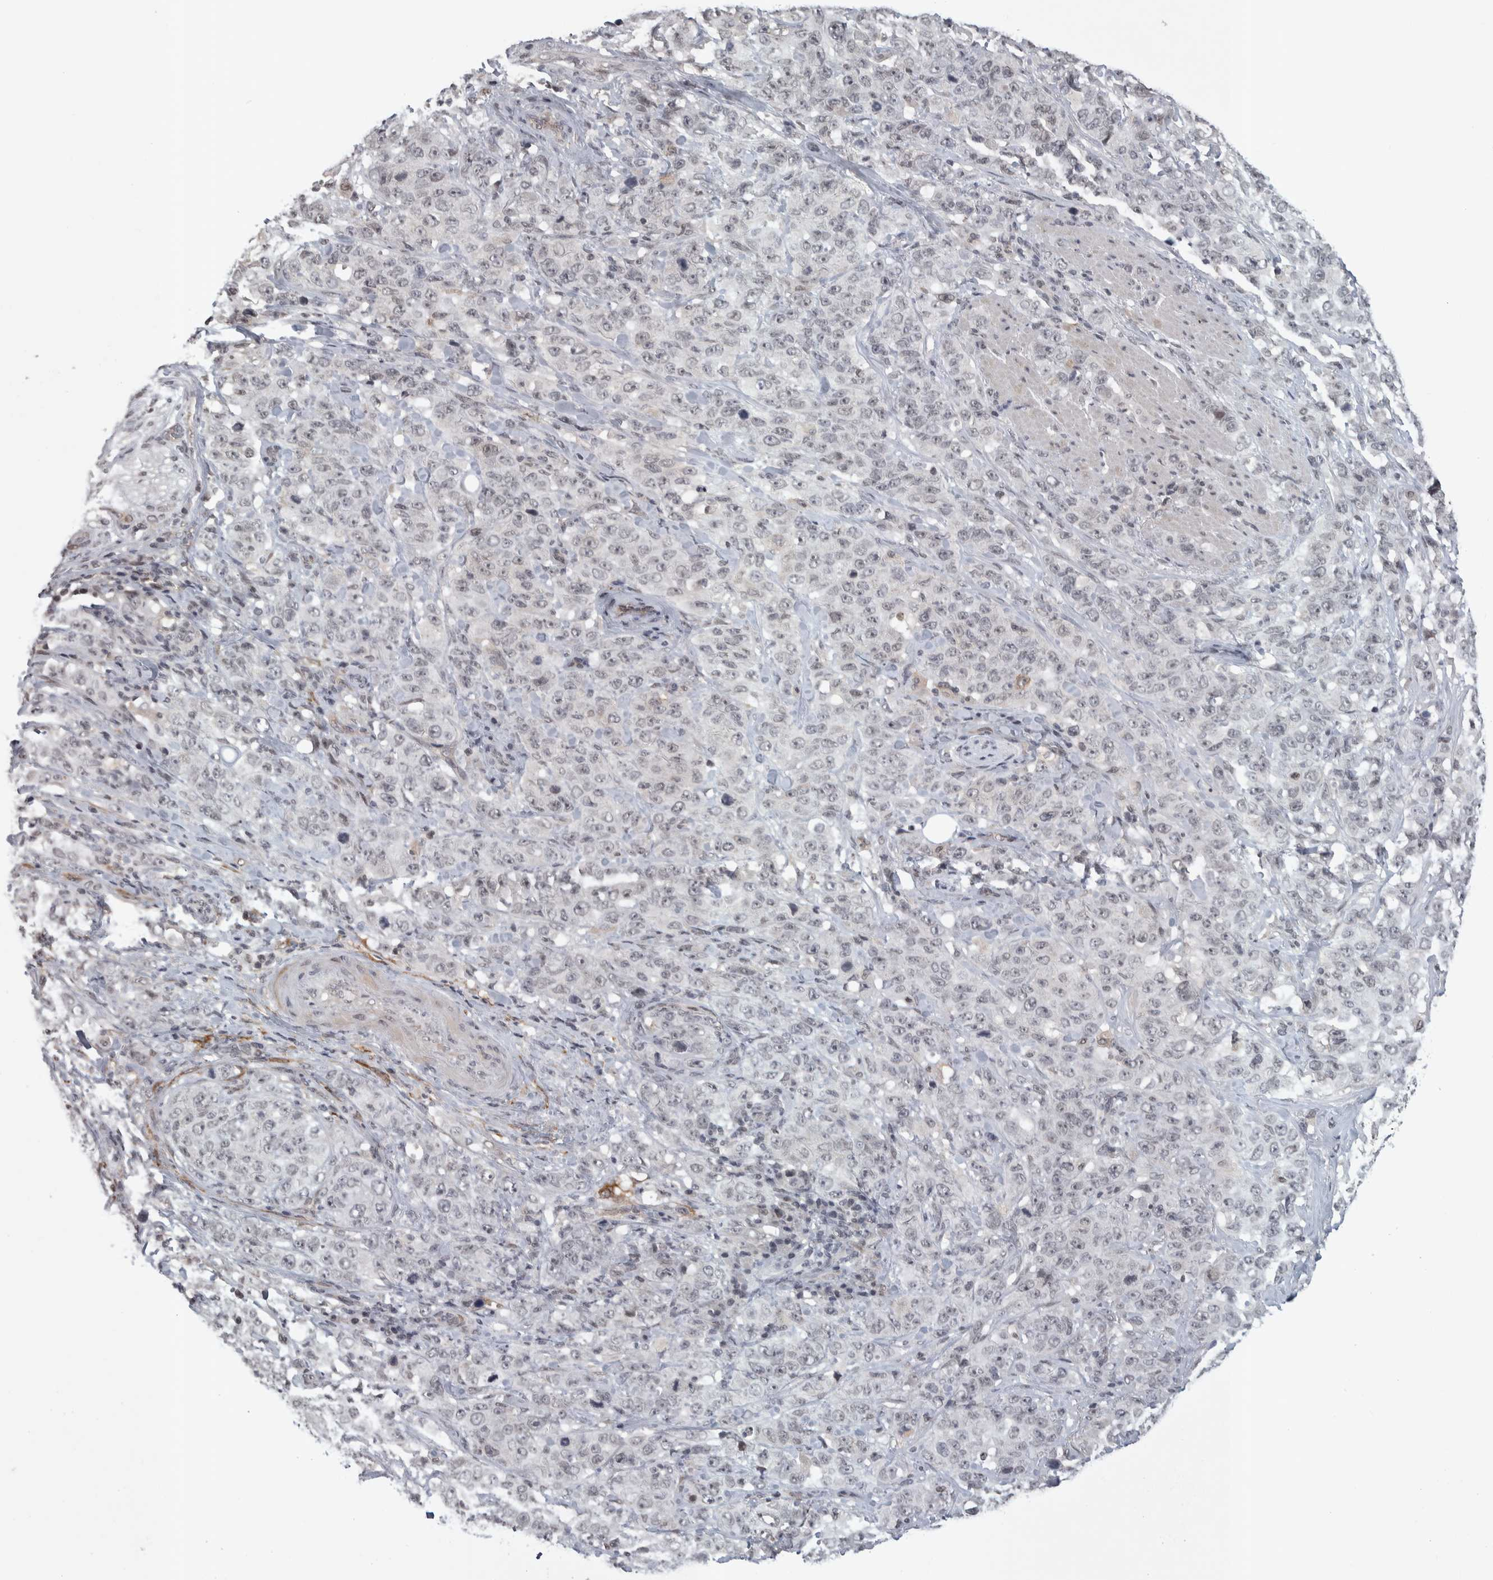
{"staining": {"intensity": "weak", "quantity": "<25%", "location": "nuclear"}, "tissue": "stomach cancer", "cell_type": "Tumor cells", "image_type": "cancer", "snomed": [{"axis": "morphology", "description": "Adenocarcinoma, NOS"}, {"axis": "topography", "description": "Stomach"}], "caption": "IHC histopathology image of neoplastic tissue: stomach cancer stained with DAB (3,3'-diaminobenzidine) demonstrates no significant protein expression in tumor cells.", "gene": "ZSCAN21", "patient": {"sex": "male", "age": 48}}